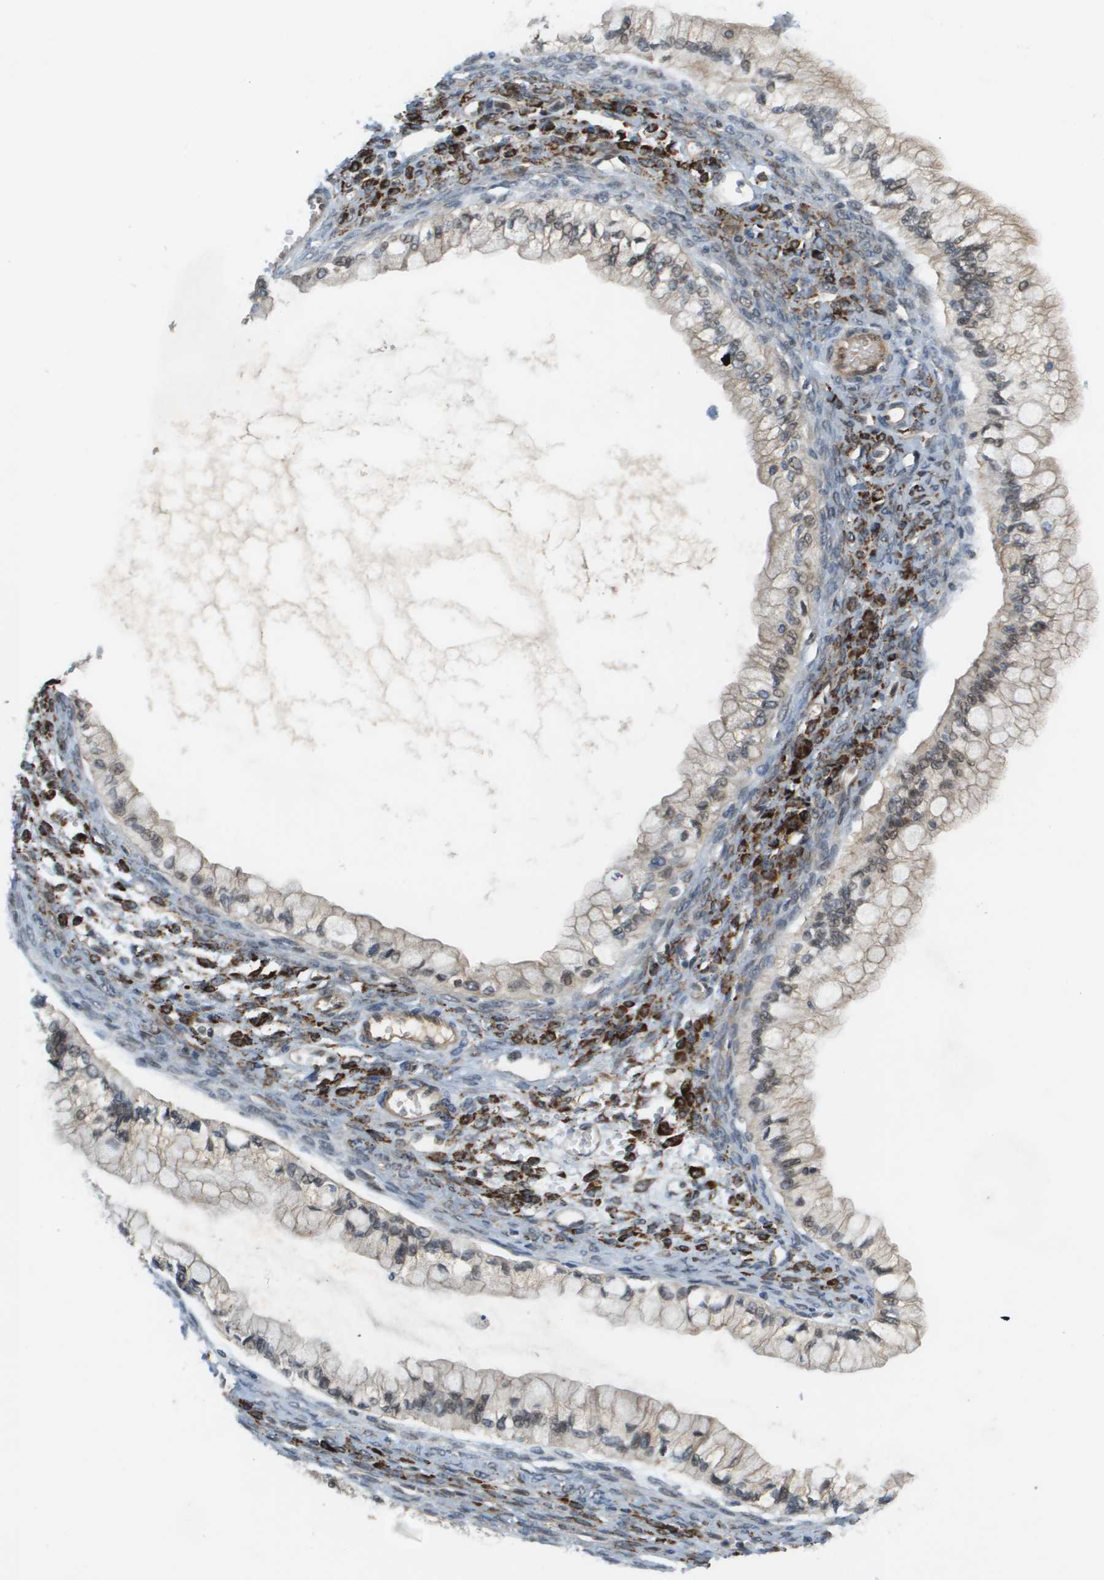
{"staining": {"intensity": "weak", "quantity": ">75%", "location": "nuclear"}, "tissue": "ovarian cancer", "cell_type": "Tumor cells", "image_type": "cancer", "snomed": [{"axis": "morphology", "description": "Cystadenocarcinoma, mucinous, NOS"}, {"axis": "topography", "description": "Ovary"}], "caption": "Tumor cells reveal weak nuclear positivity in about >75% of cells in mucinous cystadenocarcinoma (ovarian). The staining was performed using DAB to visualize the protein expression in brown, while the nuclei were stained in blue with hematoxylin (Magnification: 20x).", "gene": "CACNB4", "patient": {"sex": "female", "age": 57}}